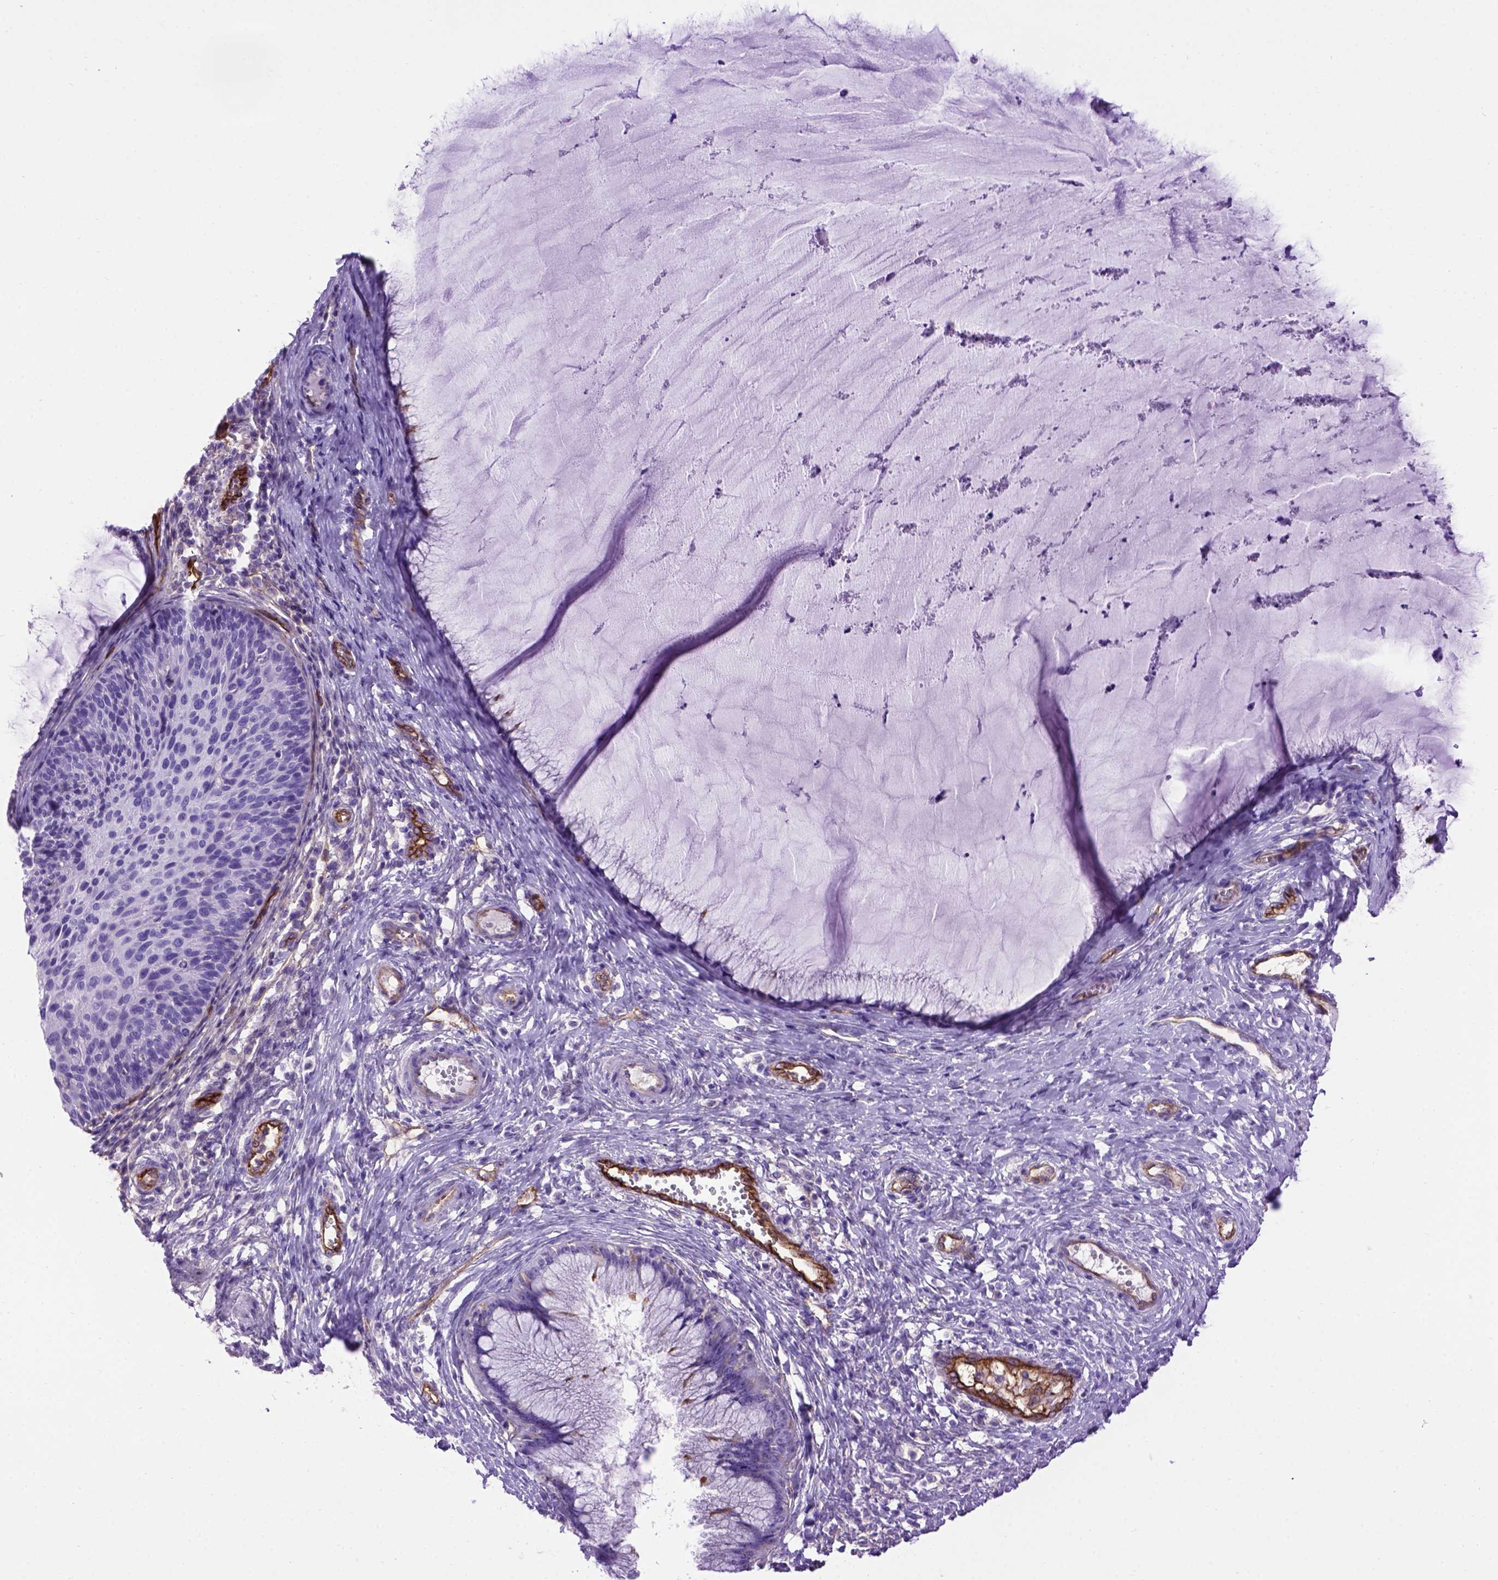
{"staining": {"intensity": "negative", "quantity": "none", "location": "none"}, "tissue": "cervical cancer", "cell_type": "Tumor cells", "image_type": "cancer", "snomed": [{"axis": "morphology", "description": "Squamous cell carcinoma, NOS"}, {"axis": "topography", "description": "Cervix"}], "caption": "This is a image of IHC staining of cervical cancer (squamous cell carcinoma), which shows no staining in tumor cells. (DAB (3,3'-diaminobenzidine) immunohistochemistry (IHC) with hematoxylin counter stain).", "gene": "ENG", "patient": {"sex": "female", "age": 36}}